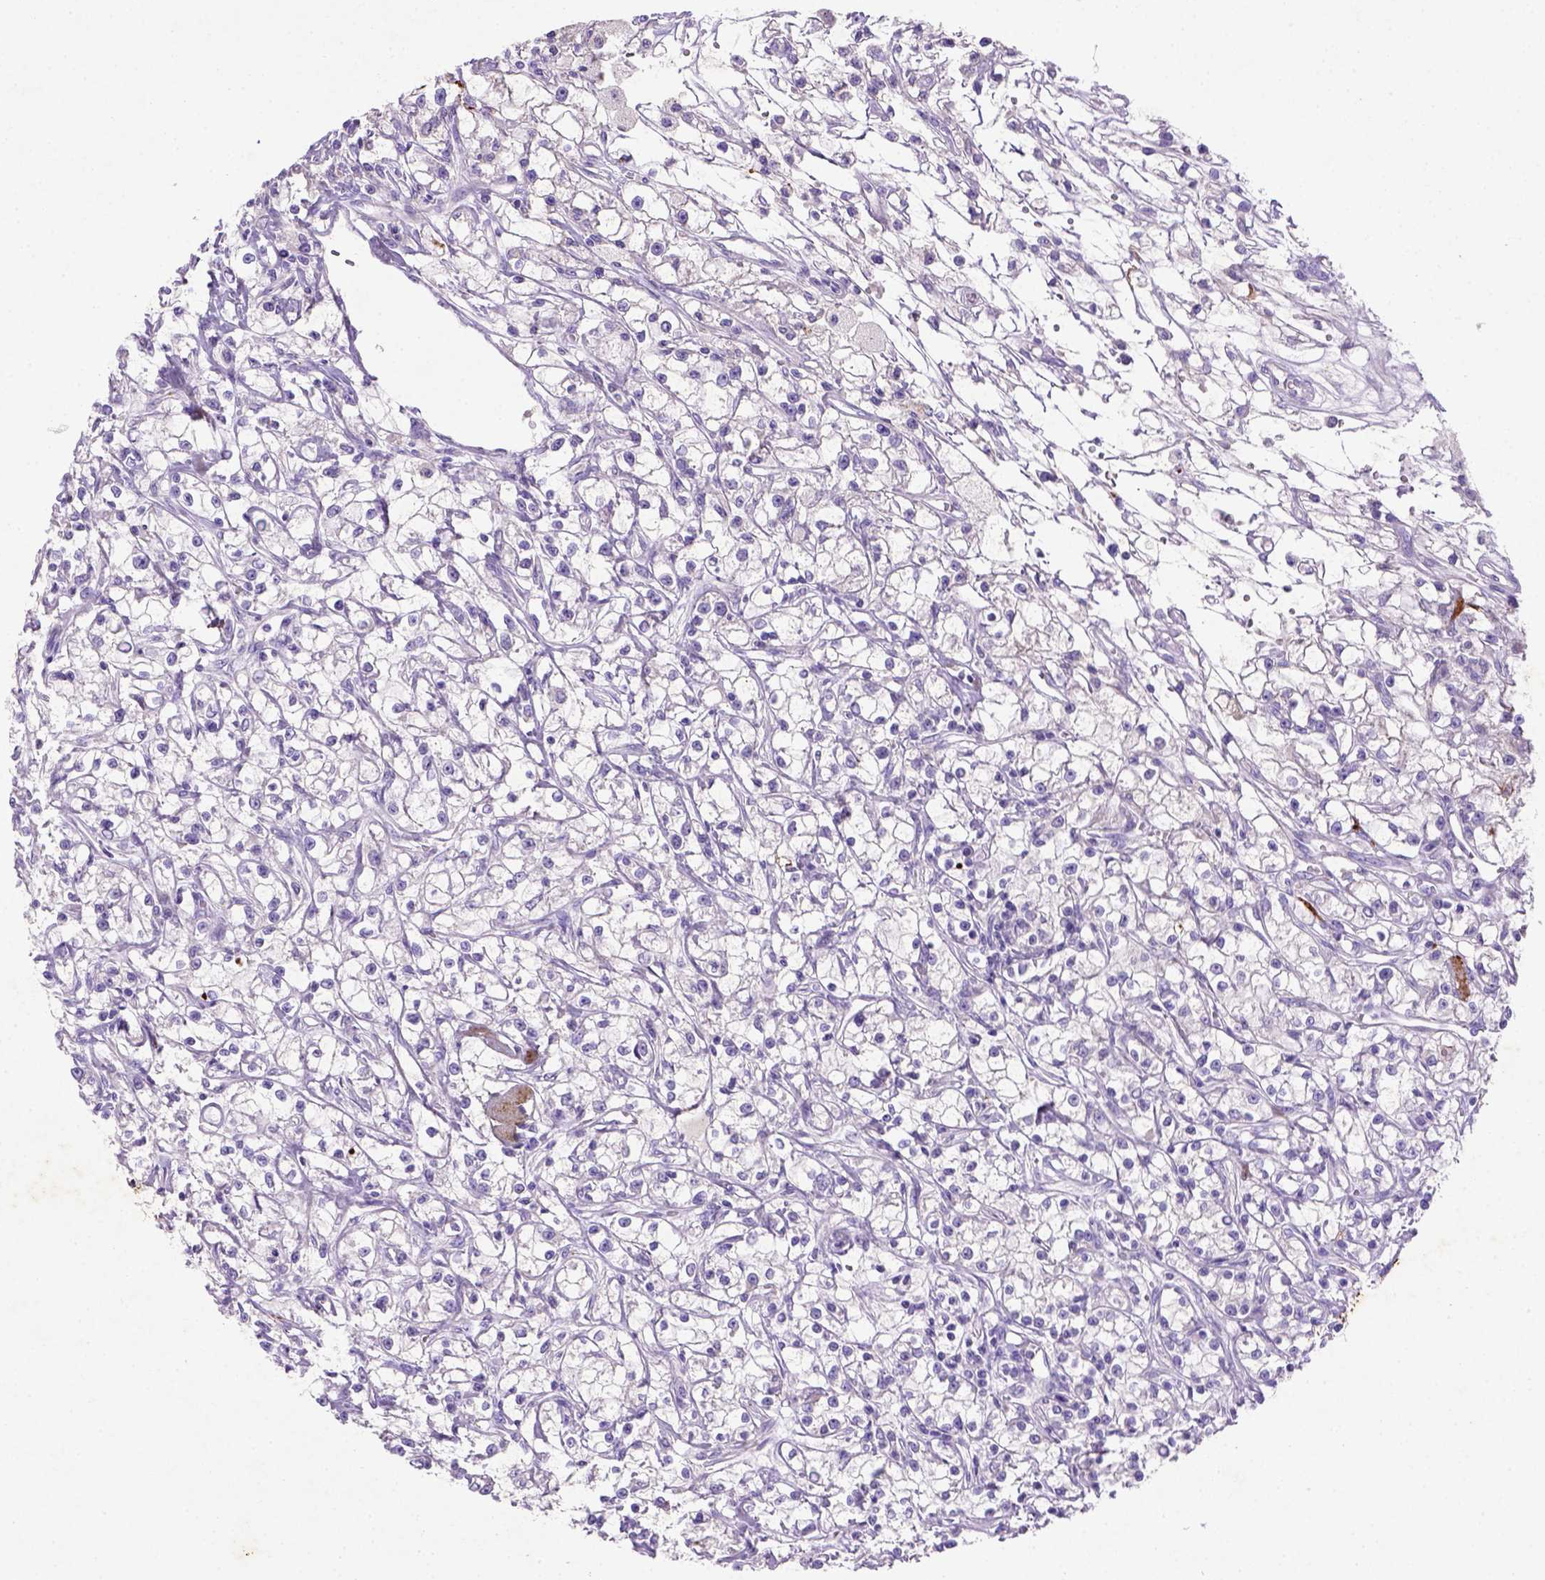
{"staining": {"intensity": "negative", "quantity": "none", "location": "none"}, "tissue": "renal cancer", "cell_type": "Tumor cells", "image_type": "cancer", "snomed": [{"axis": "morphology", "description": "Adenocarcinoma, NOS"}, {"axis": "topography", "description": "Kidney"}], "caption": "High magnification brightfield microscopy of renal cancer stained with DAB (brown) and counterstained with hematoxylin (blue): tumor cells show no significant expression. (Stains: DAB (3,3'-diaminobenzidine) IHC with hematoxylin counter stain, Microscopy: brightfield microscopy at high magnification).", "gene": "NUDT2", "patient": {"sex": "female", "age": 59}}